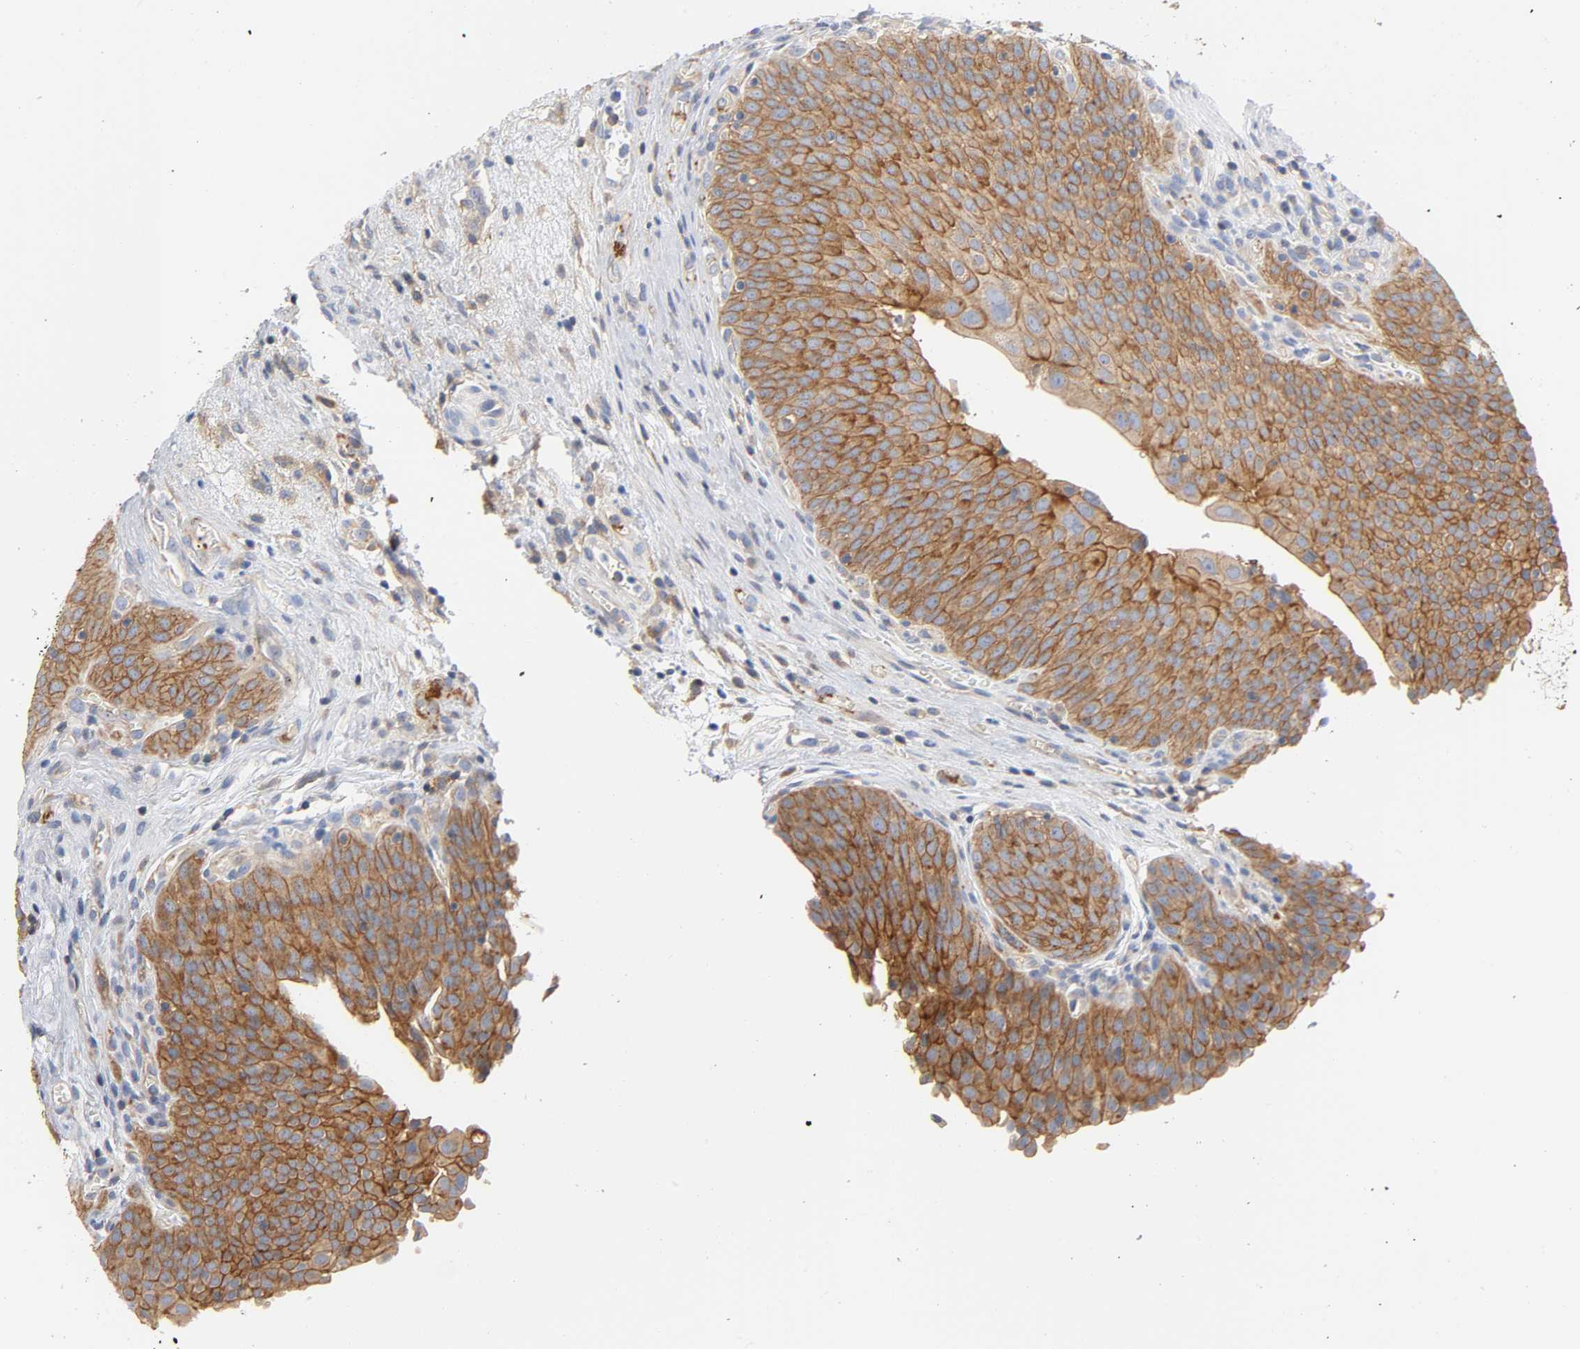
{"staining": {"intensity": "moderate", "quantity": ">75%", "location": "cytoplasmic/membranous"}, "tissue": "urinary bladder", "cell_type": "Urothelial cells", "image_type": "normal", "snomed": [{"axis": "morphology", "description": "Normal tissue, NOS"}, {"axis": "morphology", "description": "Dysplasia, NOS"}, {"axis": "topography", "description": "Urinary bladder"}], "caption": "The micrograph exhibits immunohistochemical staining of benign urinary bladder. There is moderate cytoplasmic/membranous expression is seen in about >75% of urothelial cells.", "gene": "SRC", "patient": {"sex": "male", "age": 35}}